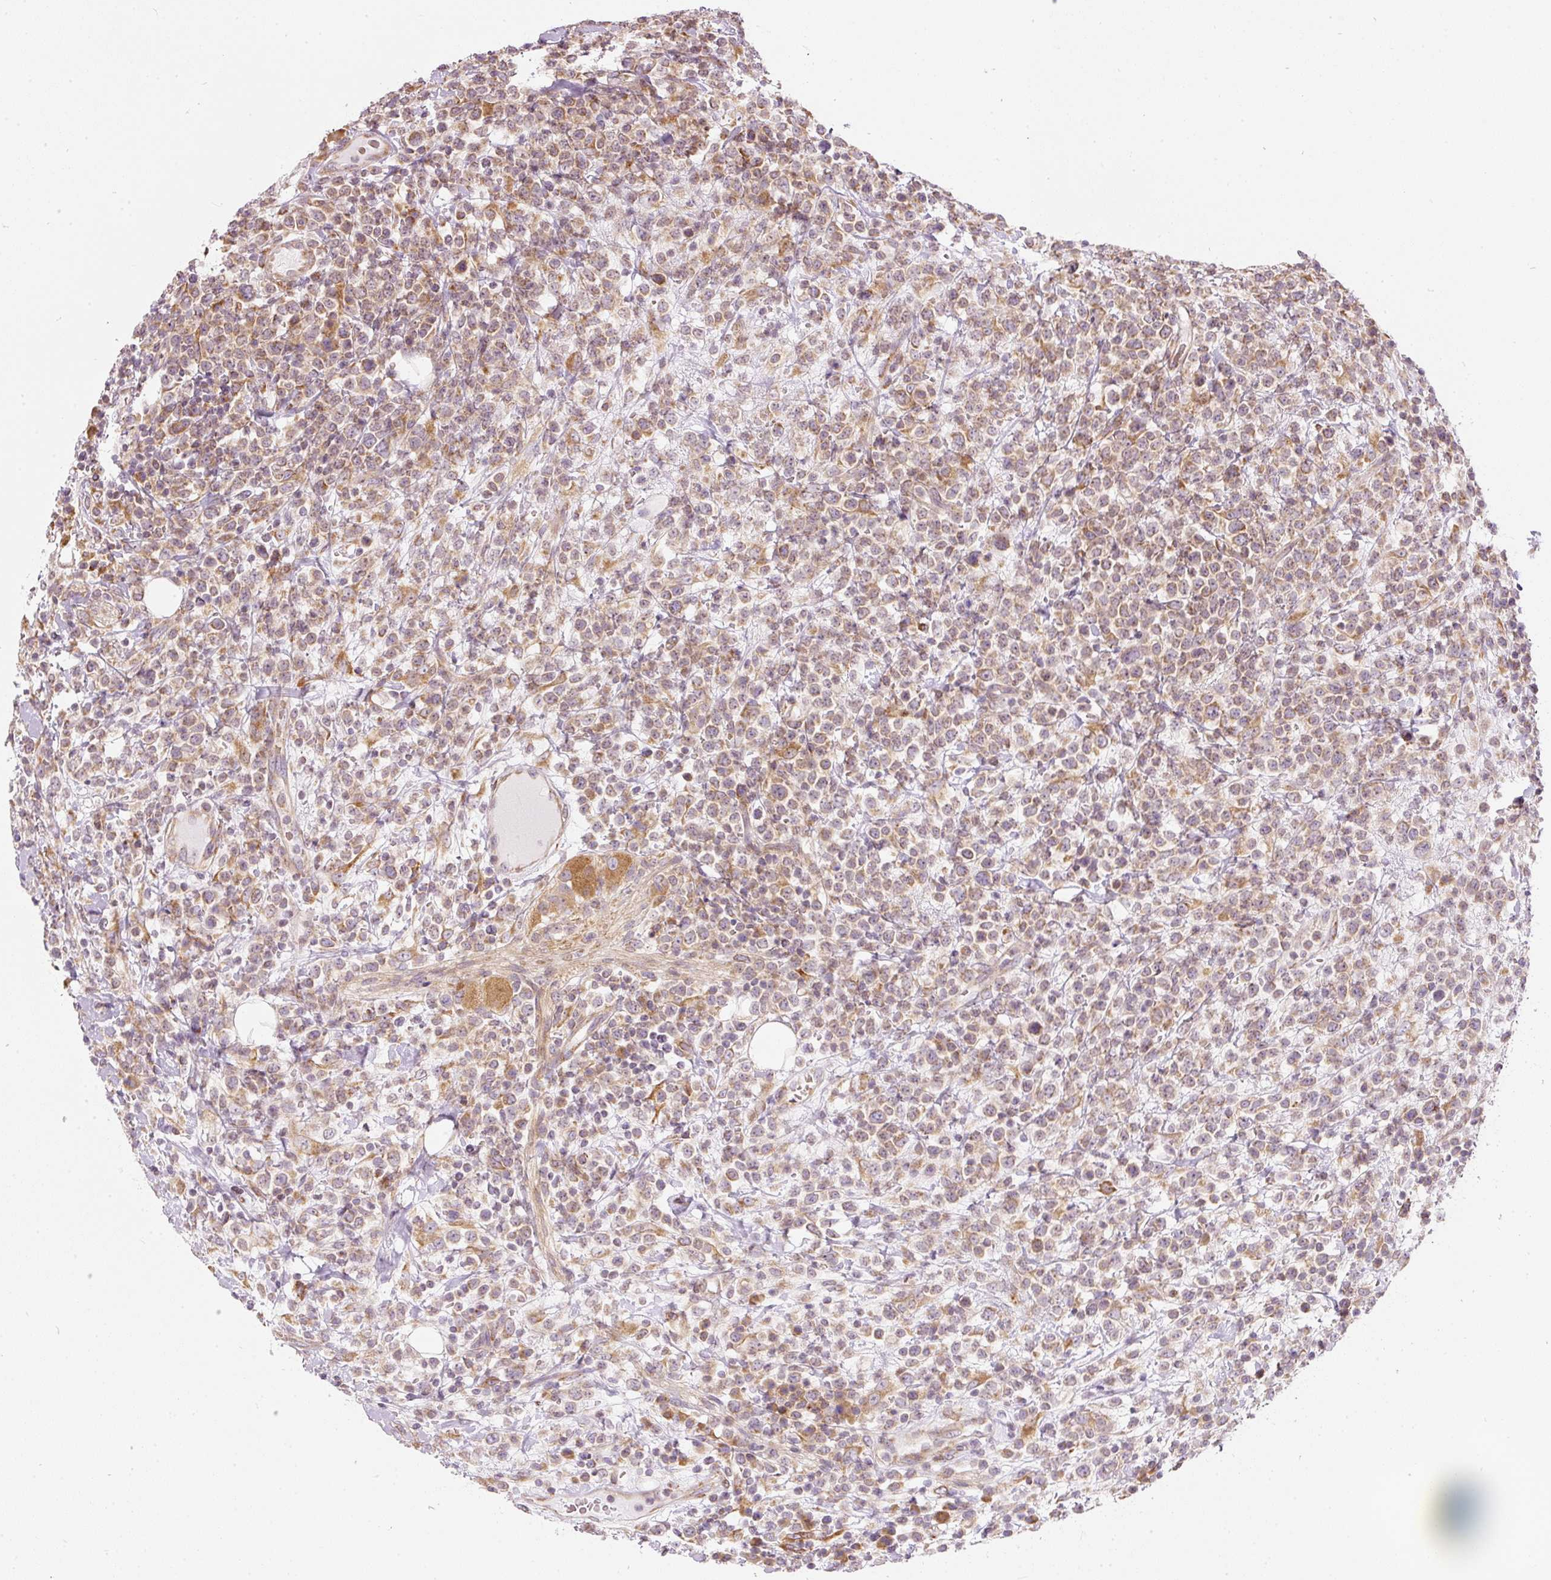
{"staining": {"intensity": "moderate", "quantity": "25%-75%", "location": "cytoplasmic/membranous"}, "tissue": "lymphoma", "cell_type": "Tumor cells", "image_type": "cancer", "snomed": [{"axis": "morphology", "description": "Malignant lymphoma, non-Hodgkin's type, High grade"}, {"axis": "topography", "description": "Colon"}], "caption": "Immunohistochemical staining of human high-grade malignant lymphoma, non-Hodgkin's type exhibits medium levels of moderate cytoplasmic/membranous staining in approximately 25%-75% of tumor cells.", "gene": "SNAPC5", "patient": {"sex": "female", "age": 53}}